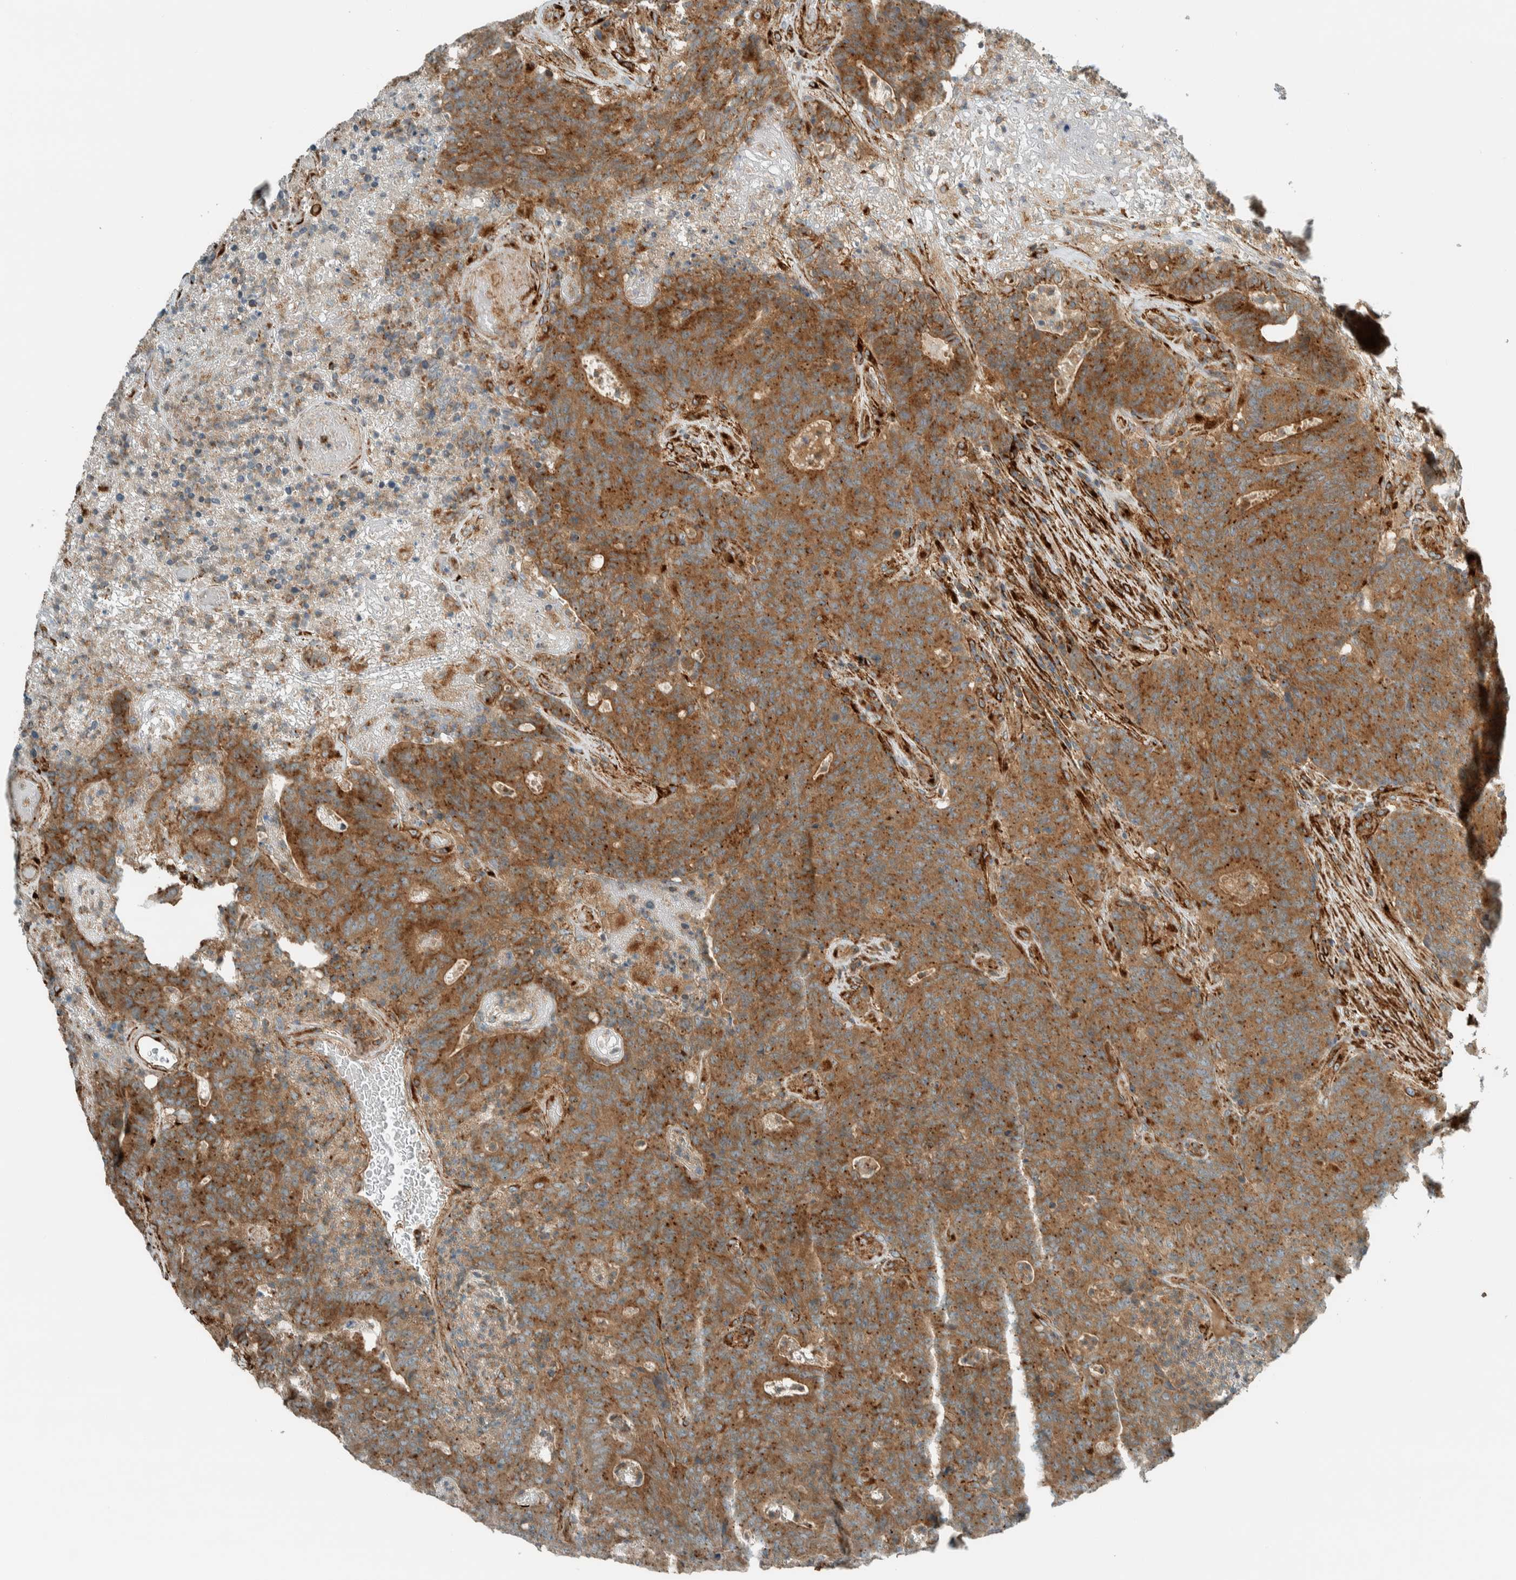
{"staining": {"intensity": "moderate", "quantity": ">75%", "location": "cytoplasmic/membranous"}, "tissue": "colorectal cancer", "cell_type": "Tumor cells", "image_type": "cancer", "snomed": [{"axis": "morphology", "description": "Normal tissue, NOS"}, {"axis": "morphology", "description": "Adenocarcinoma, NOS"}, {"axis": "topography", "description": "Colon"}], "caption": "A photomicrograph showing moderate cytoplasmic/membranous positivity in about >75% of tumor cells in colorectal cancer, as visualized by brown immunohistochemical staining.", "gene": "EXOC7", "patient": {"sex": "female", "age": 75}}